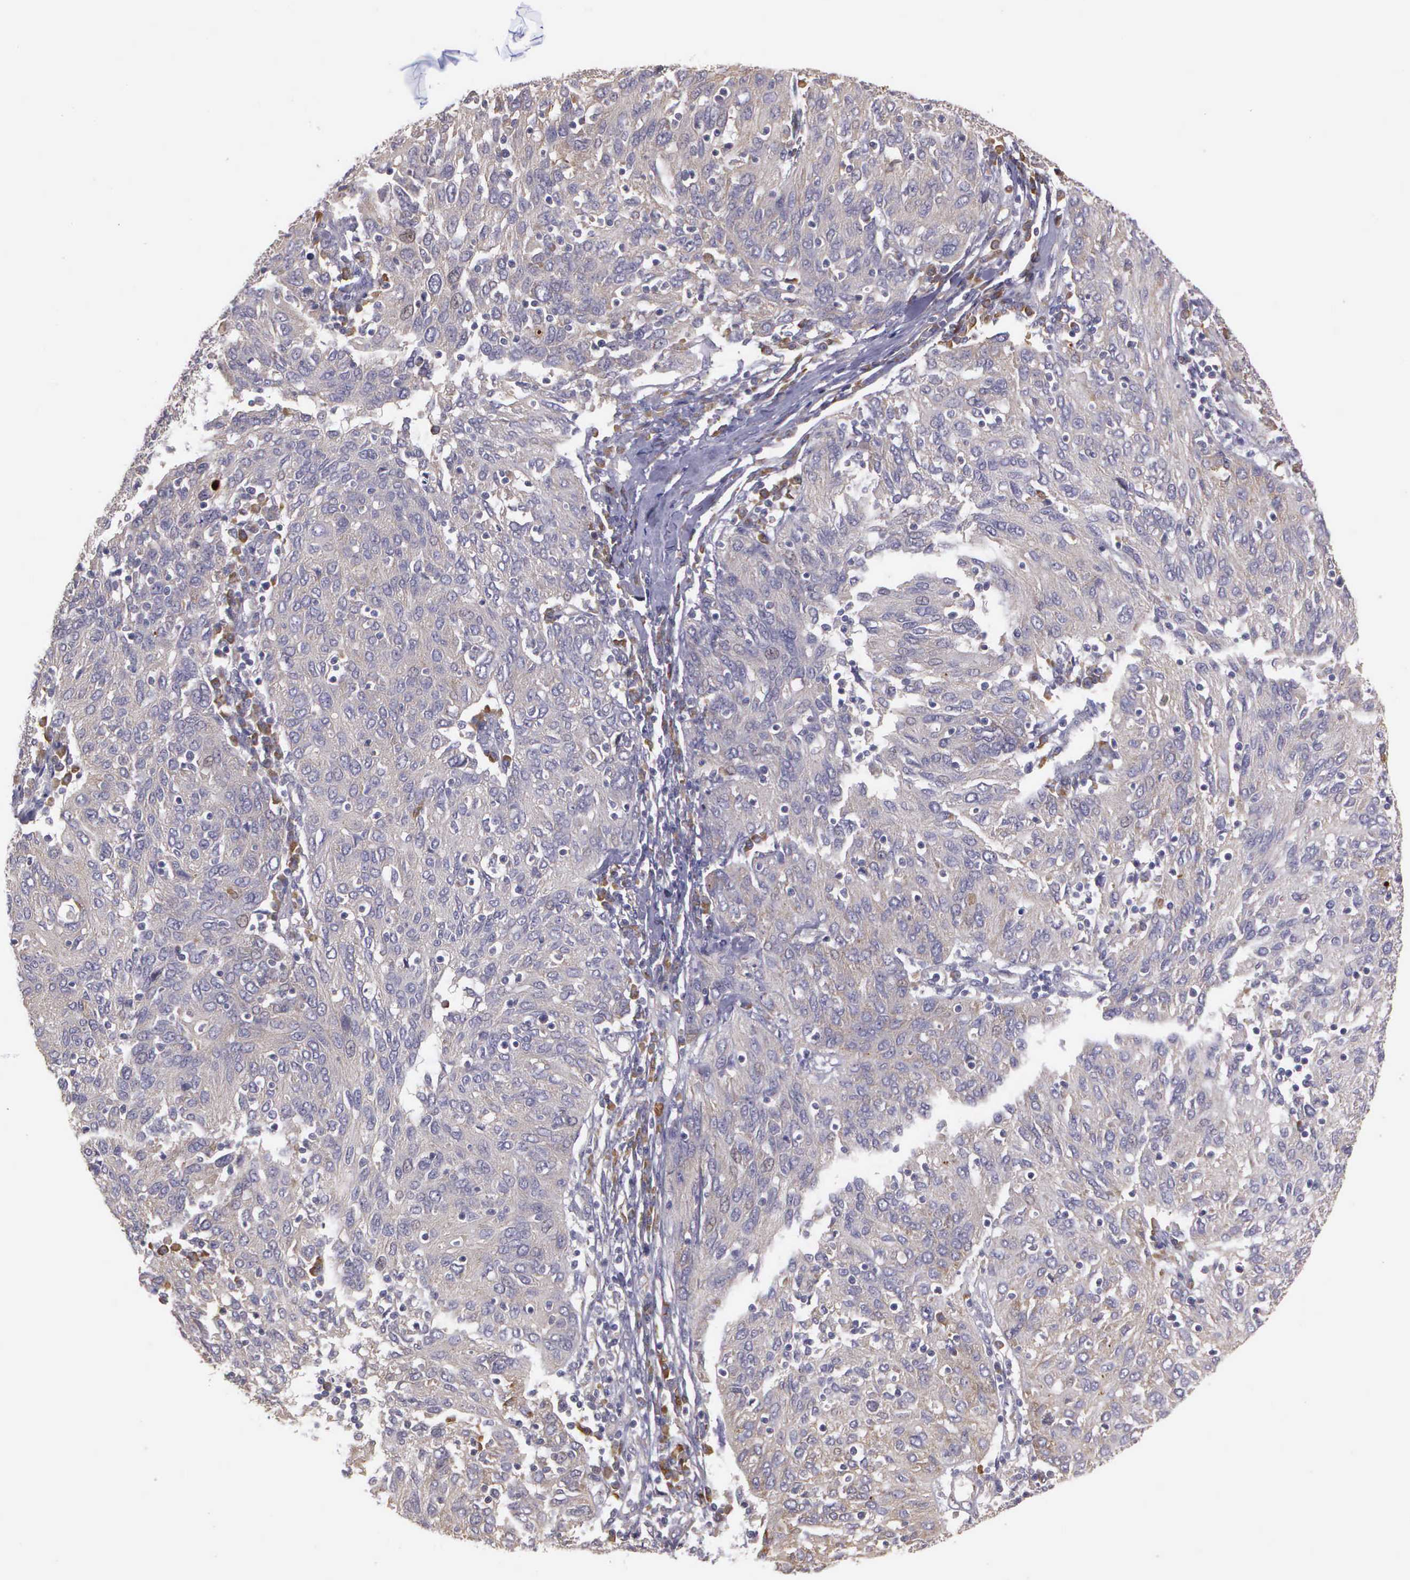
{"staining": {"intensity": "weak", "quantity": ">75%", "location": "cytoplasmic/membranous"}, "tissue": "ovarian cancer", "cell_type": "Tumor cells", "image_type": "cancer", "snomed": [{"axis": "morphology", "description": "Carcinoma, endometroid"}, {"axis": "topography", "description": "Ovary"}], "caption": "Ovarian cancer (endometroid carcinoma) was stained to show a protein in brown. There is low levels of weak cytoplasmic/membranous staining in approximately >75% of tumor cells.", "gene": "EIF5", "patient": {"sex": "female", "age": 50}}